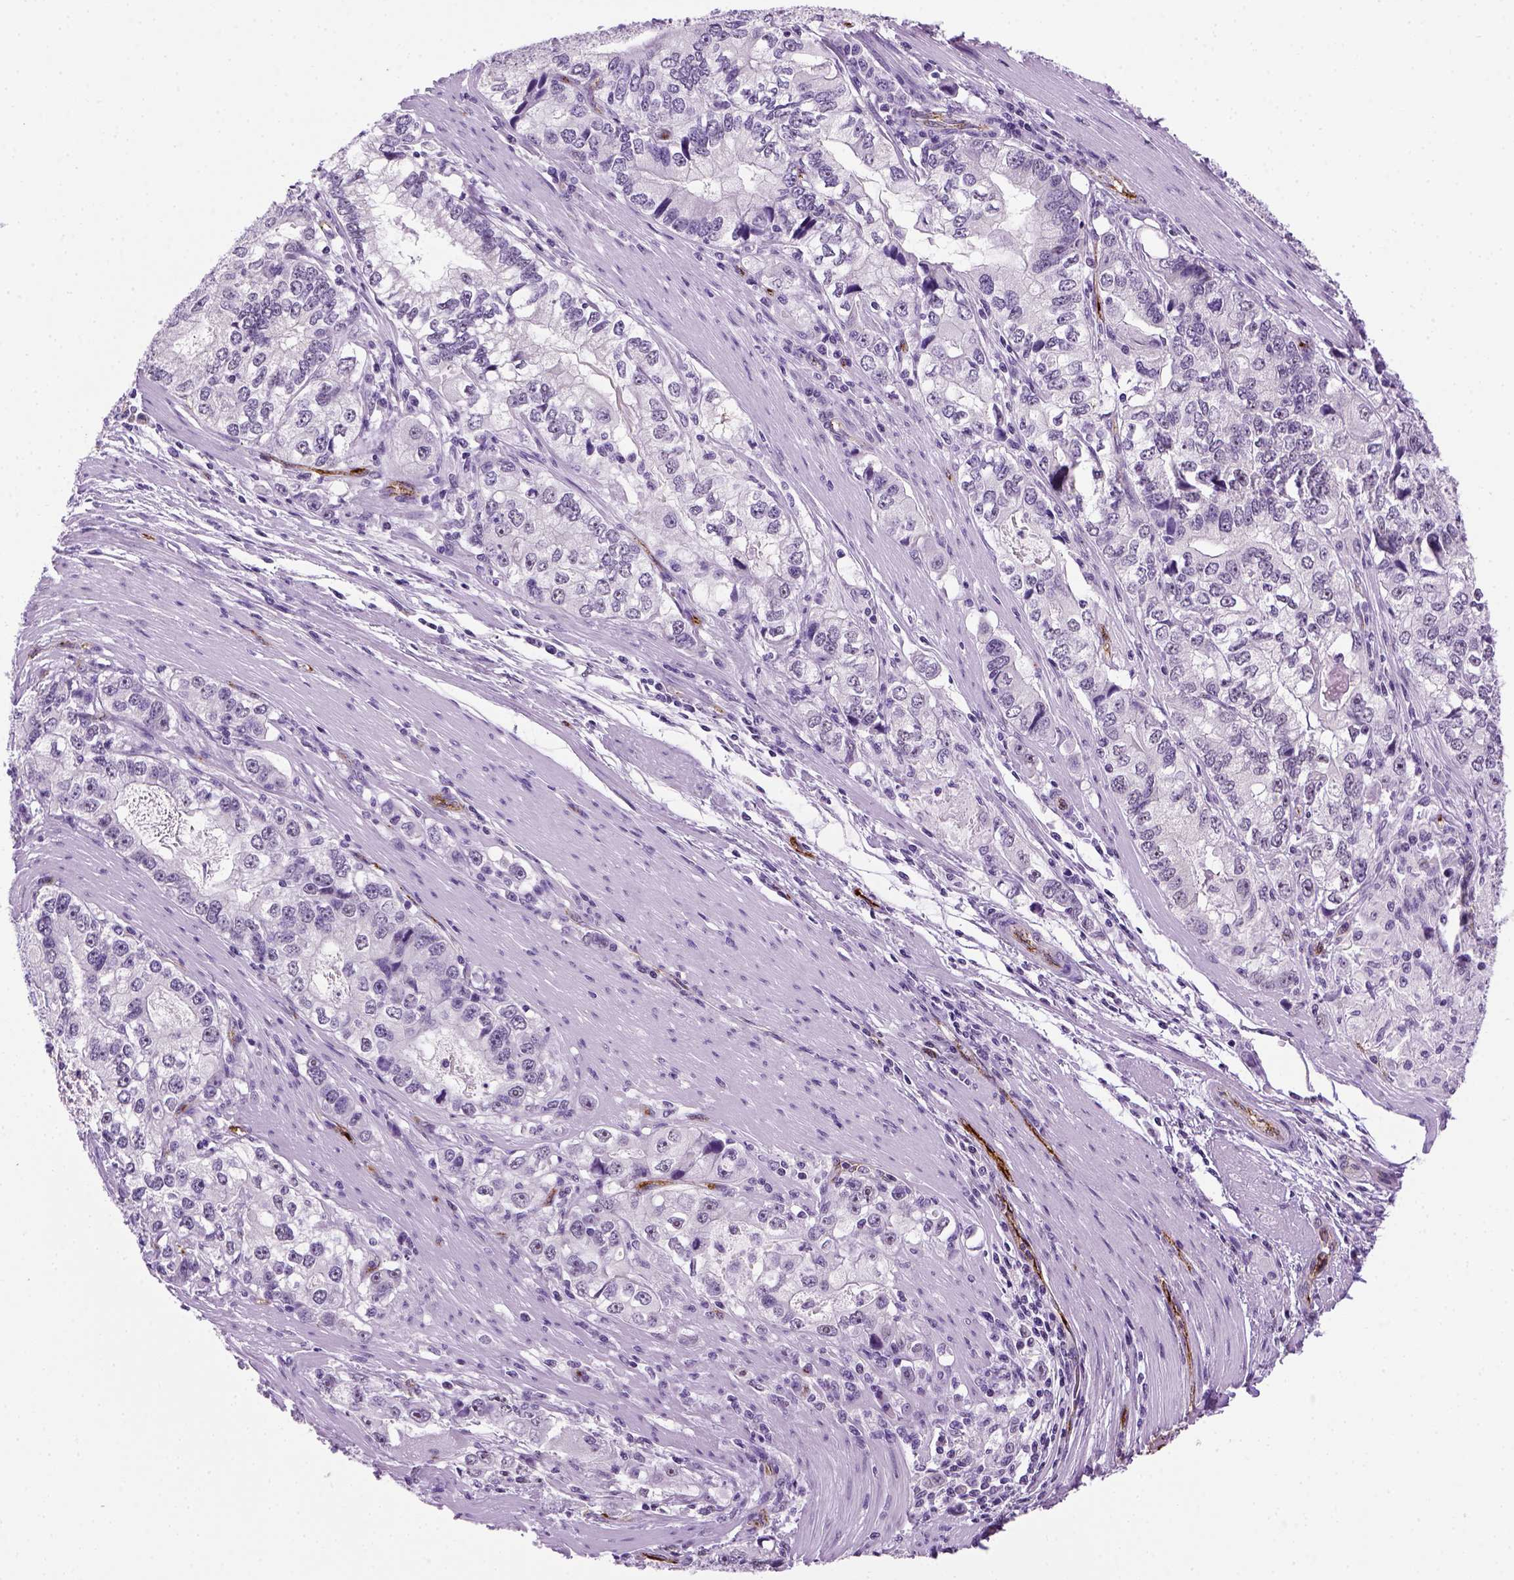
{"staining": {"intensity": "negative", "quantity": "none", "location": "none"}, "tissue": "stomach cancer", "cell_type": "Tumor cells", "image_type": "cancer", "snomed": [{"axis": "morphology", "description": "Adenocarcinoma, NOS"}, {"axis": "topography", "description": "Stomach, lower"}], "caption": "Immunohistochemistry photomicrograph of human stomach adenocarcinoma stained for a protein (brown), which reveals no staining in tumor cells.", "gene": "VWF", "patient": {"sex": "female", "age": 72}}